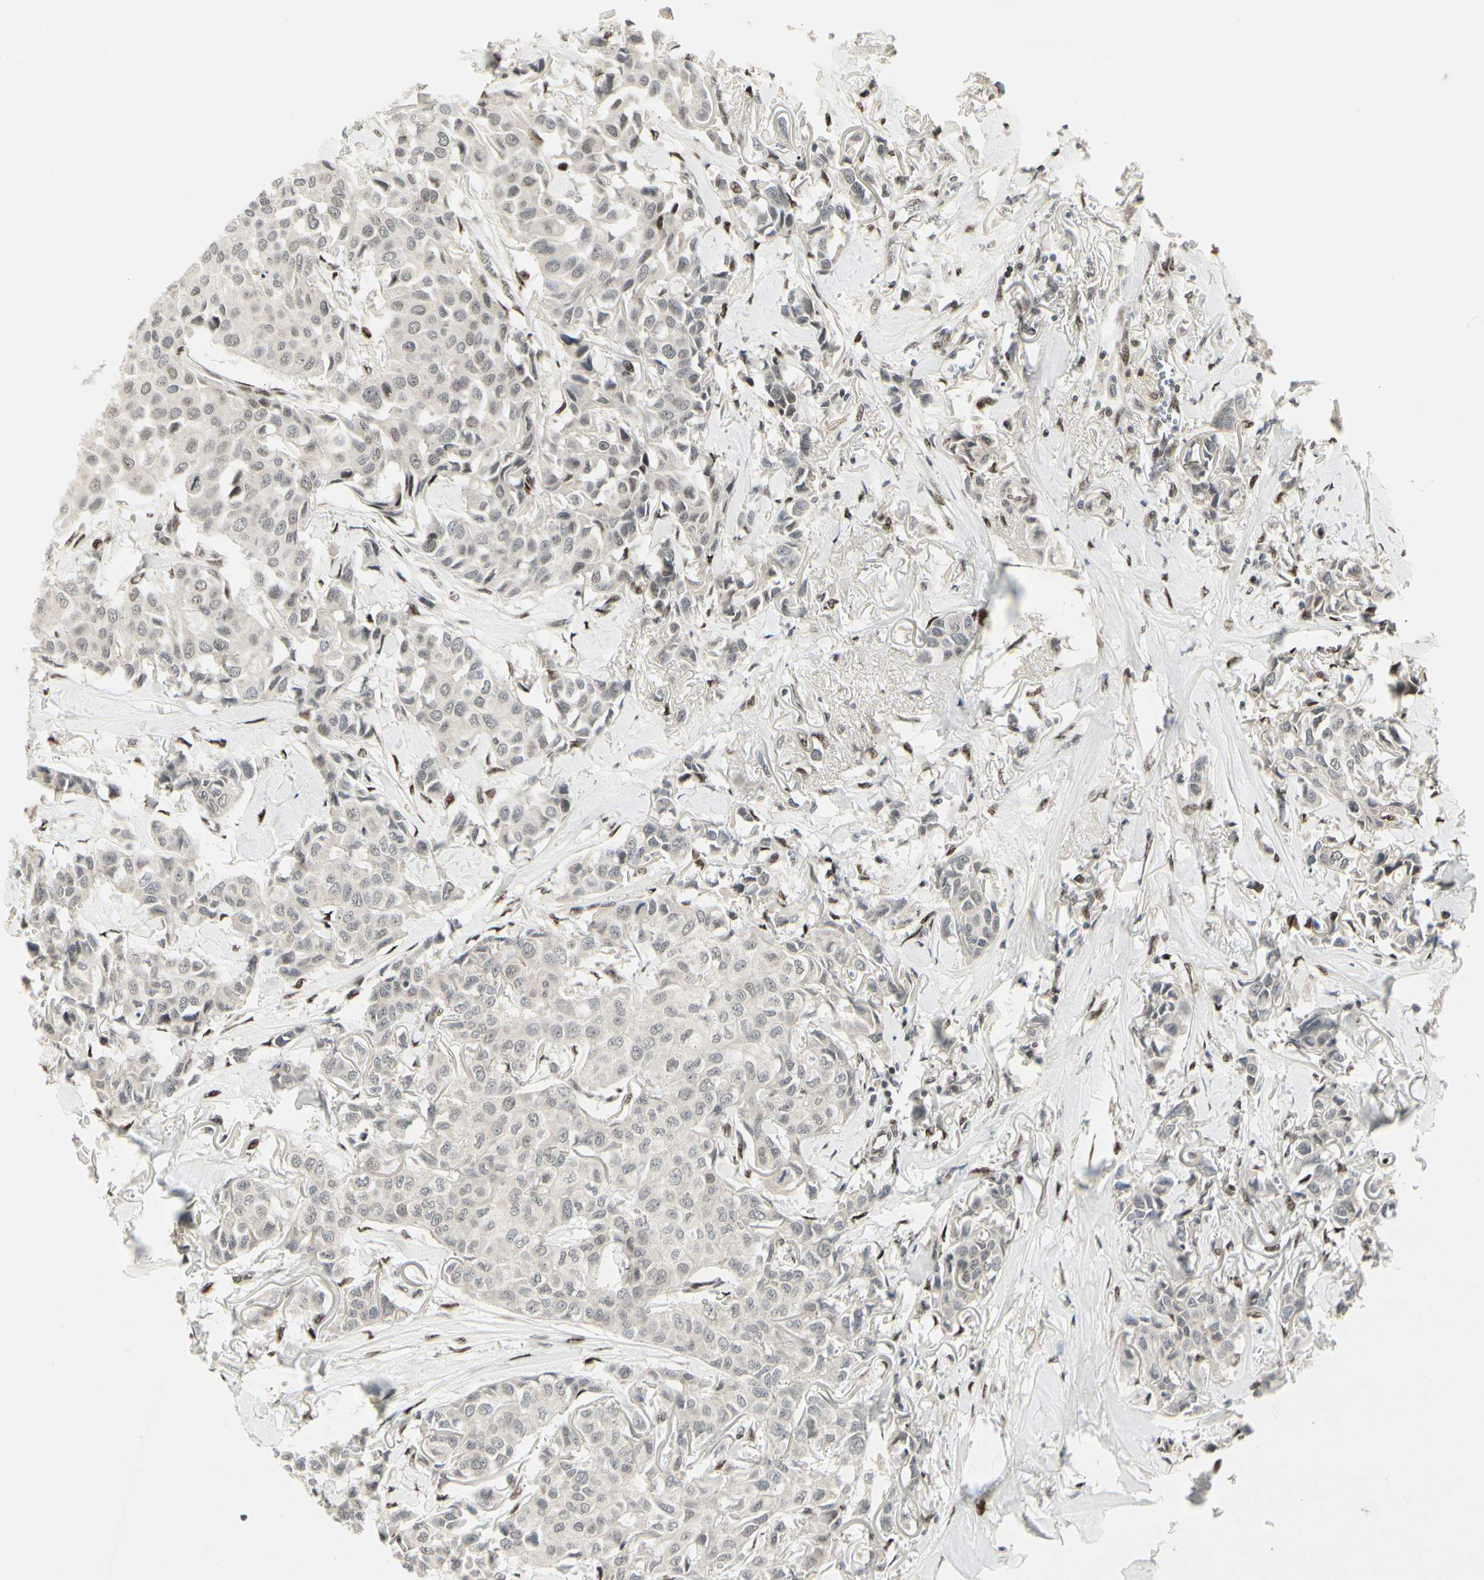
{"staining": {"intensity": "negative", "quantity": "none", "location": "none"}, "tissue": "breast cancer", "cell_type": "Tumor cells", "image_type": "cancer", "snomed": [{"axis": "morphology", "description": "Duct carcinoma"}, {"axis": "topography", "description": "Breast"}], "caption": "Breast intraductal carcinoma stained for a protein using immunohistochemistry displays no expression tumor cells.", "gene": "FOXJ2", "patient": {"sex": "female", "age": 80}}